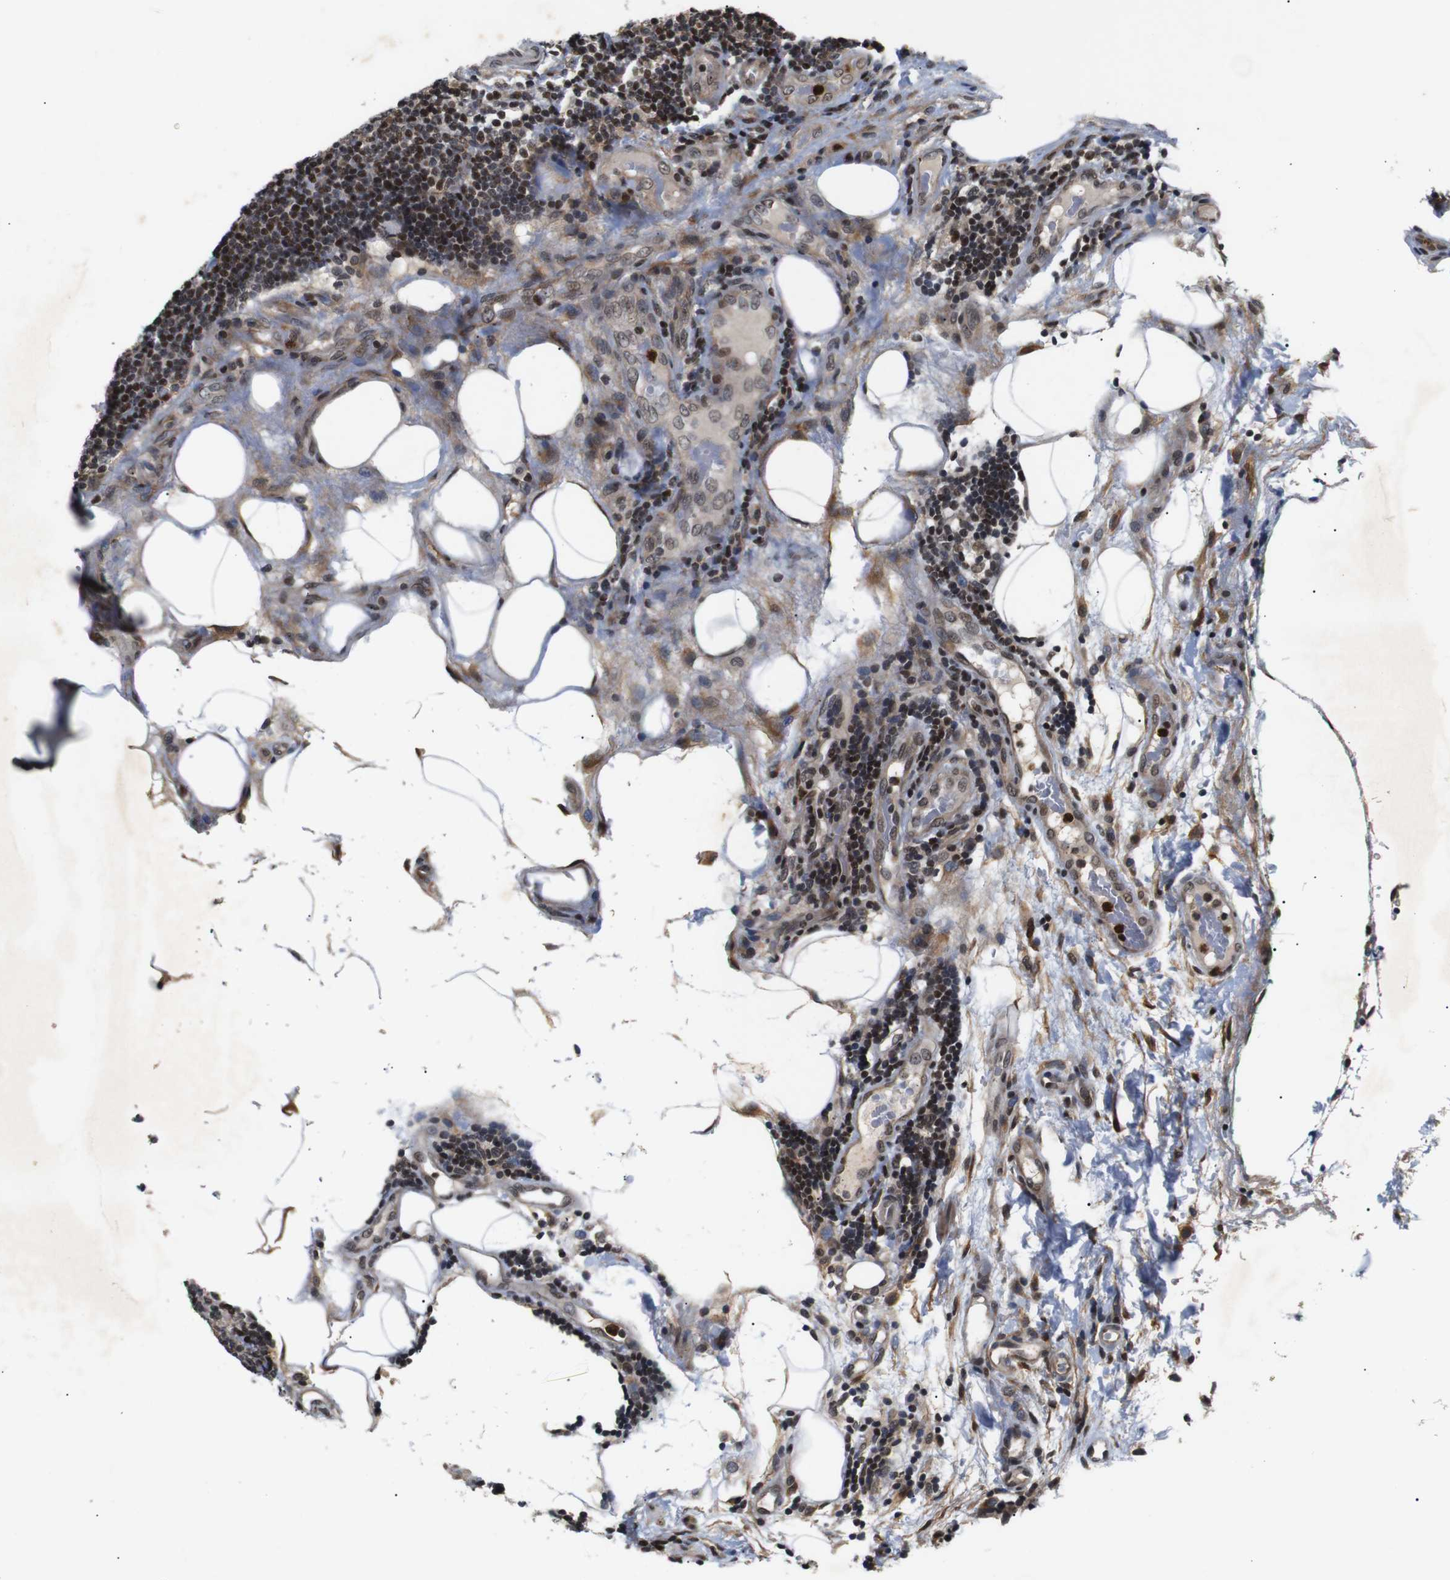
{"staining": {"intensity": "strong", "quantity": ">75%", "location": "nuclear"}, "tissue": "lymphoma", "cell_type": "Tumor cells", "image_type": "cancer", "snomed": [{"axis": "morphology", "description": "Malignant lymphoma, non-Hodgkin's type, Low grade"}, {"axis": "topography", "description": "Lymph node"}], "caption": "Immunohistochemistry image of human low-grade malignant lymphoma, non-Hodgkin's type stained for a protein (brown), which demonstrates high levels of strong nuclear positivity in approximately >75% of tumor cells.", "gene": "KIF23", "patient": {"sex": "male", "age": 83}}